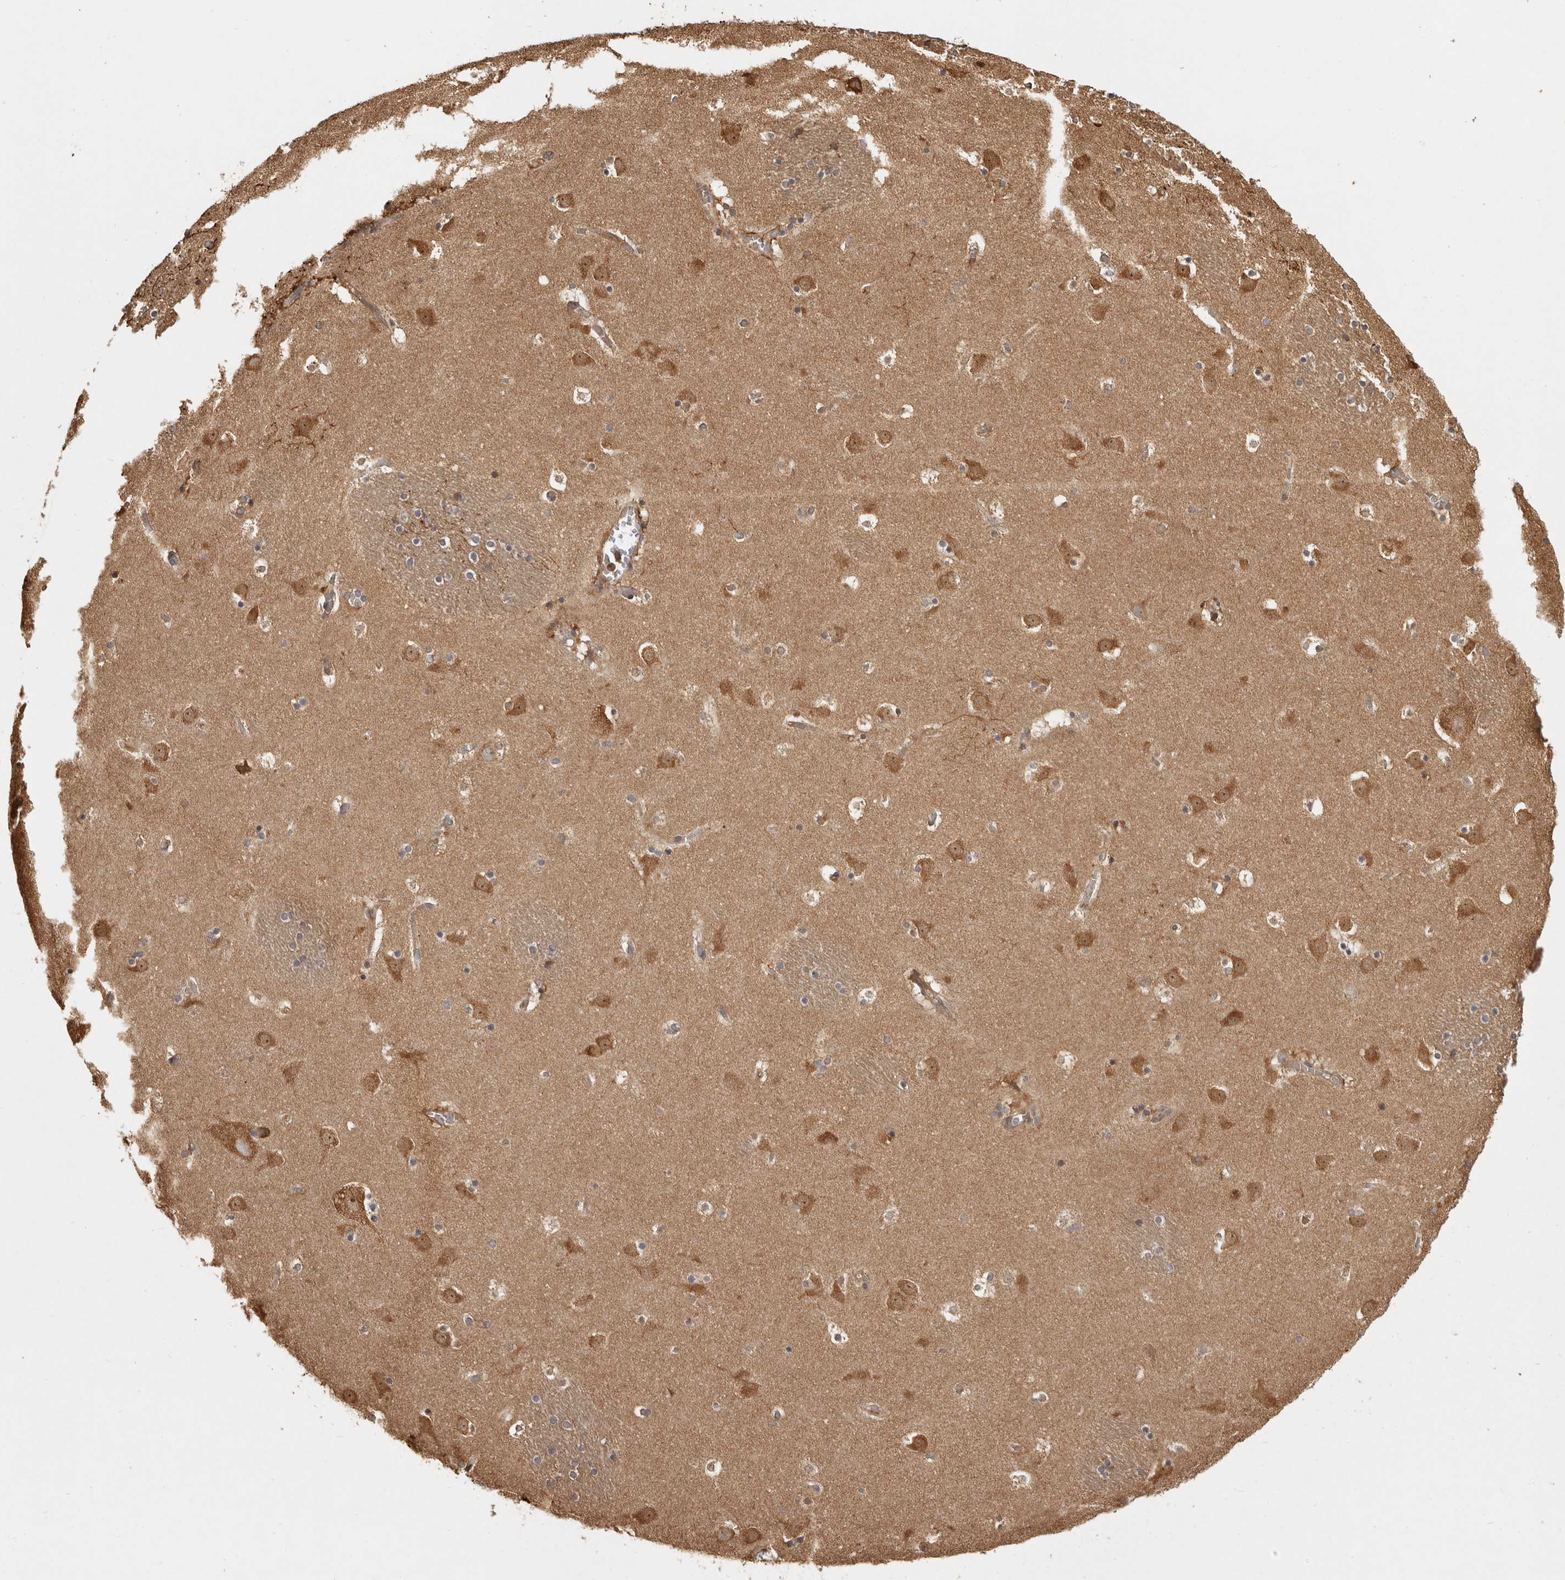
{"staining": {"intensity": "moderate", "quantity": ">75%", "location": "cytoplasmic/membranous"}, "tissue": "caudate", "cell_type": "Glial cells", "image_type": "normal", "snomed": [{"axis": "morphology", "description": "Normal tissue, NOS"}, {"axis": "topography", "description": "Lateral ventricle wall"}], "caption": "Moderate cytoplasmic/membranous expression for a protein is appreciated in approximately >75% of glial cells of unremarkable caudate using immunohistochemistry (IHC).", "gene": "CAMSAP2", "patient": {"sex": "male", "age": 45}}